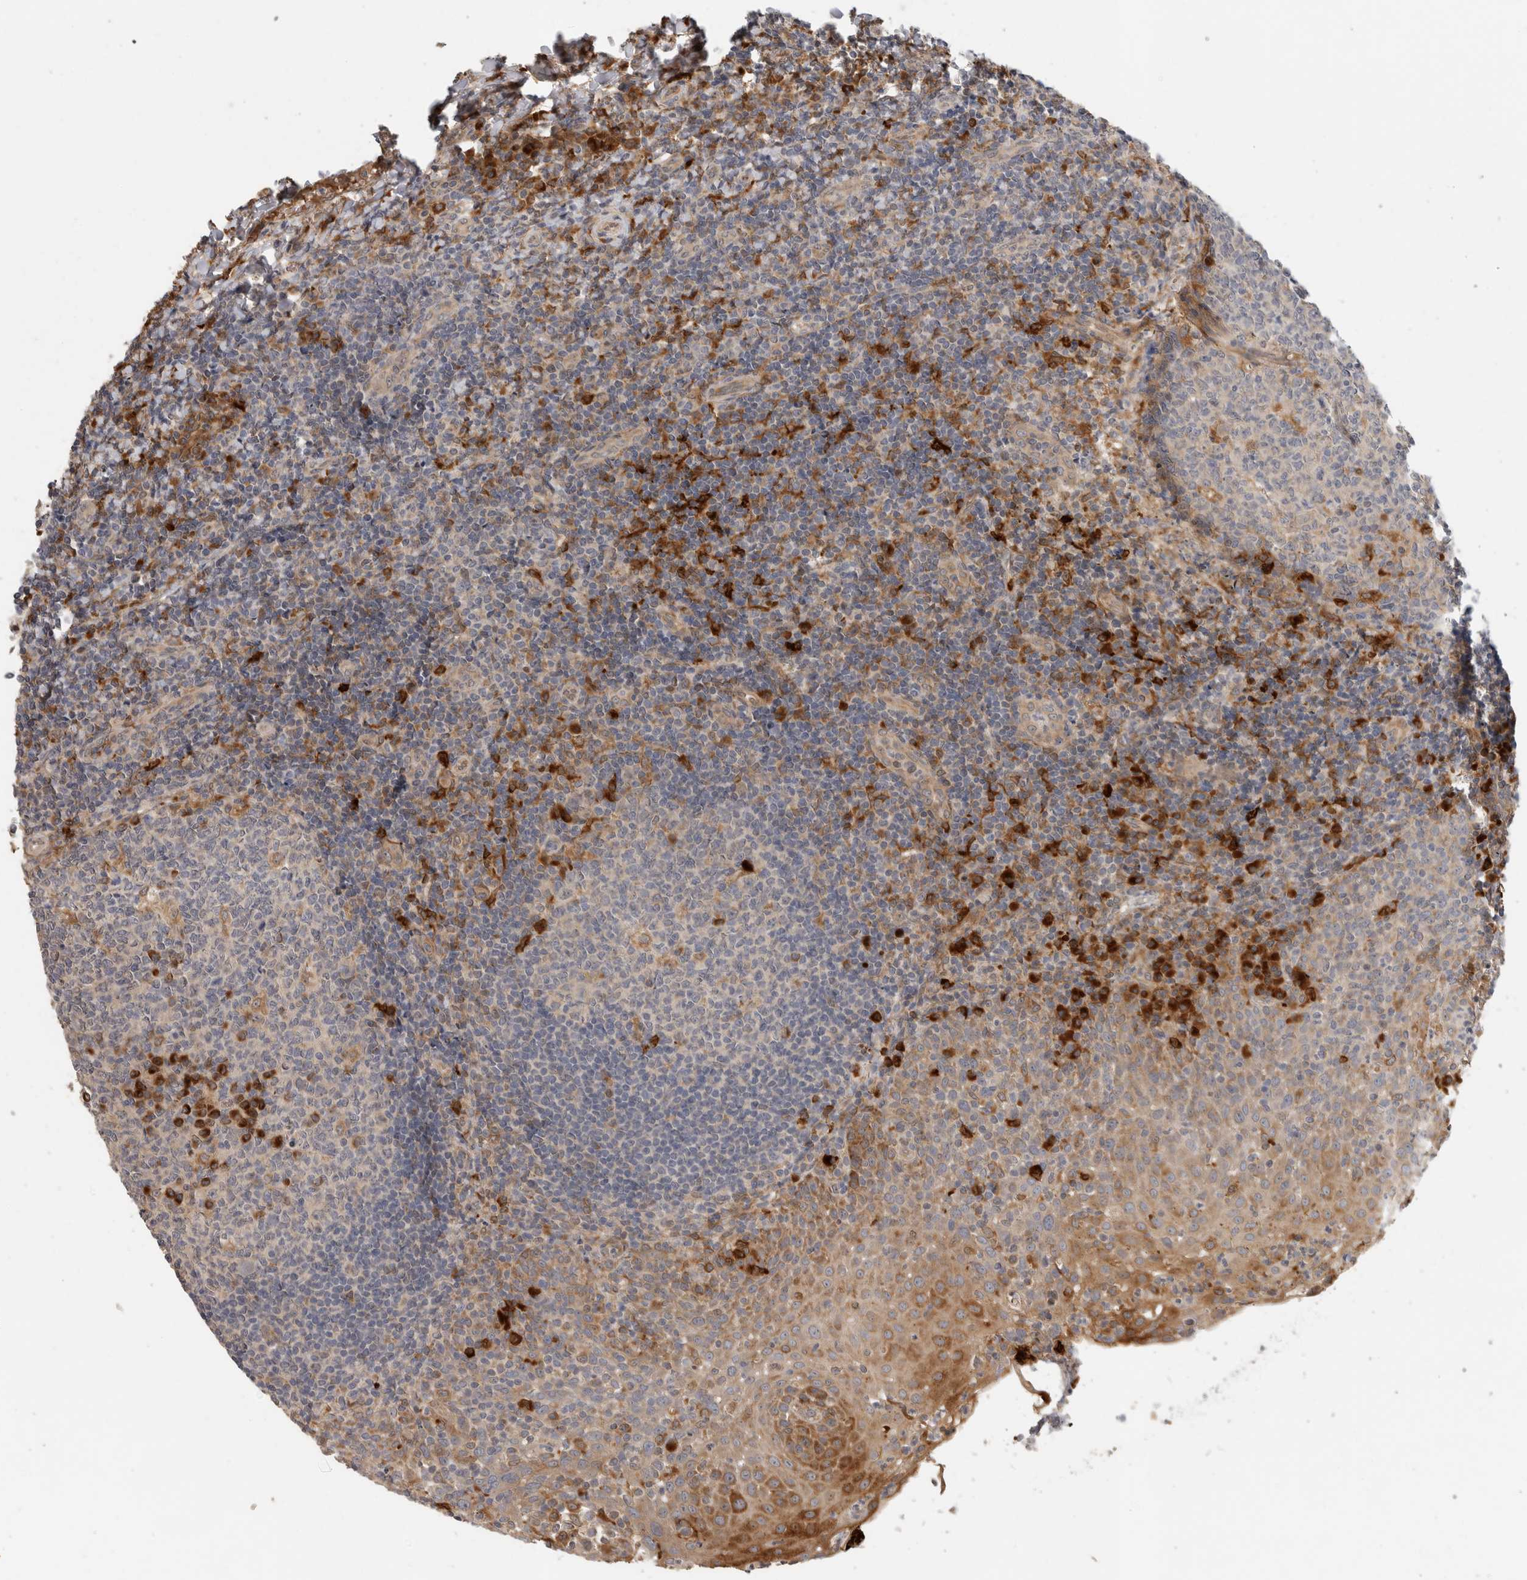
{"staining": {"intensity": "strong", "quantity": "<25%", "location": "cytoplasmic/membranous"}, "tissue": "tonsil", "cell_type": "Germinal center cells", "image_type": "normal", "snomed": [{"axis": "morphology", "description": "Normal tissue, NOS"}, {"axis": "topography", "description": "Tonsil"}], "caption": "High-magnification brightfield microscopy of normal tonsil stained with DAB (brown) and counterstained with hematoxylin (blue). germinal center cells exhibit strong cytoplasmic/membranous staining is identified in approximately<25% of cells.", "gene": "APOL2", "patient": {"sex": "female", "age": 19}}